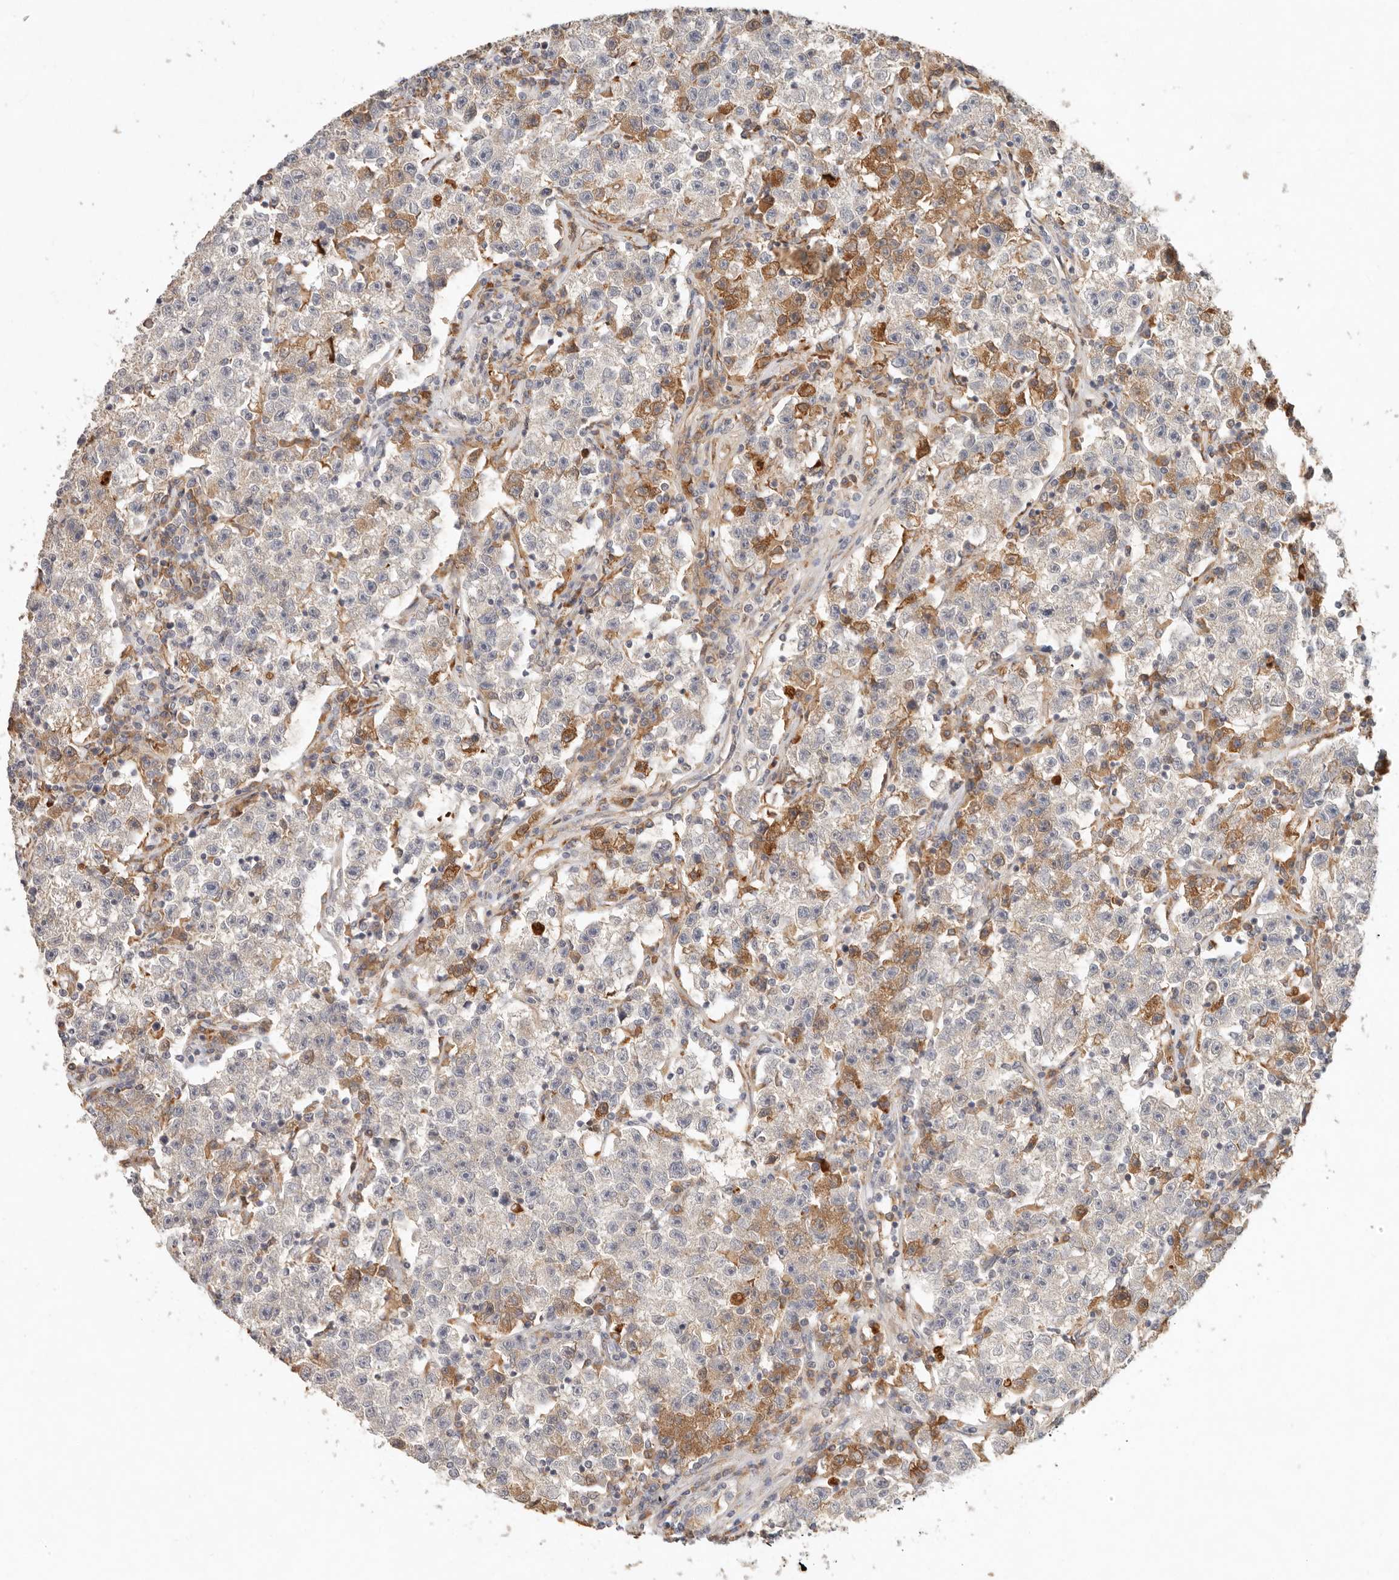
{"staining": {"intensity": "negative", "quantity": "none", "location": "none"}, "tissue": "testis cancer", "cell_type": "Tumor cells", "image_type": "cancer", "snomed": [{"axis": "morphology", "description": "Seminoma, NOS"}, {"axis": "topography", "description": "Testis"}], "caption": "DAB (3,3'-diaminobenzidine) immunohistochemical staining of human seminoma (testis) displays no significant expression in tumor cells.", "gene": "ARHGEF10L", "patient": {"sex": "male", "age": 22}}